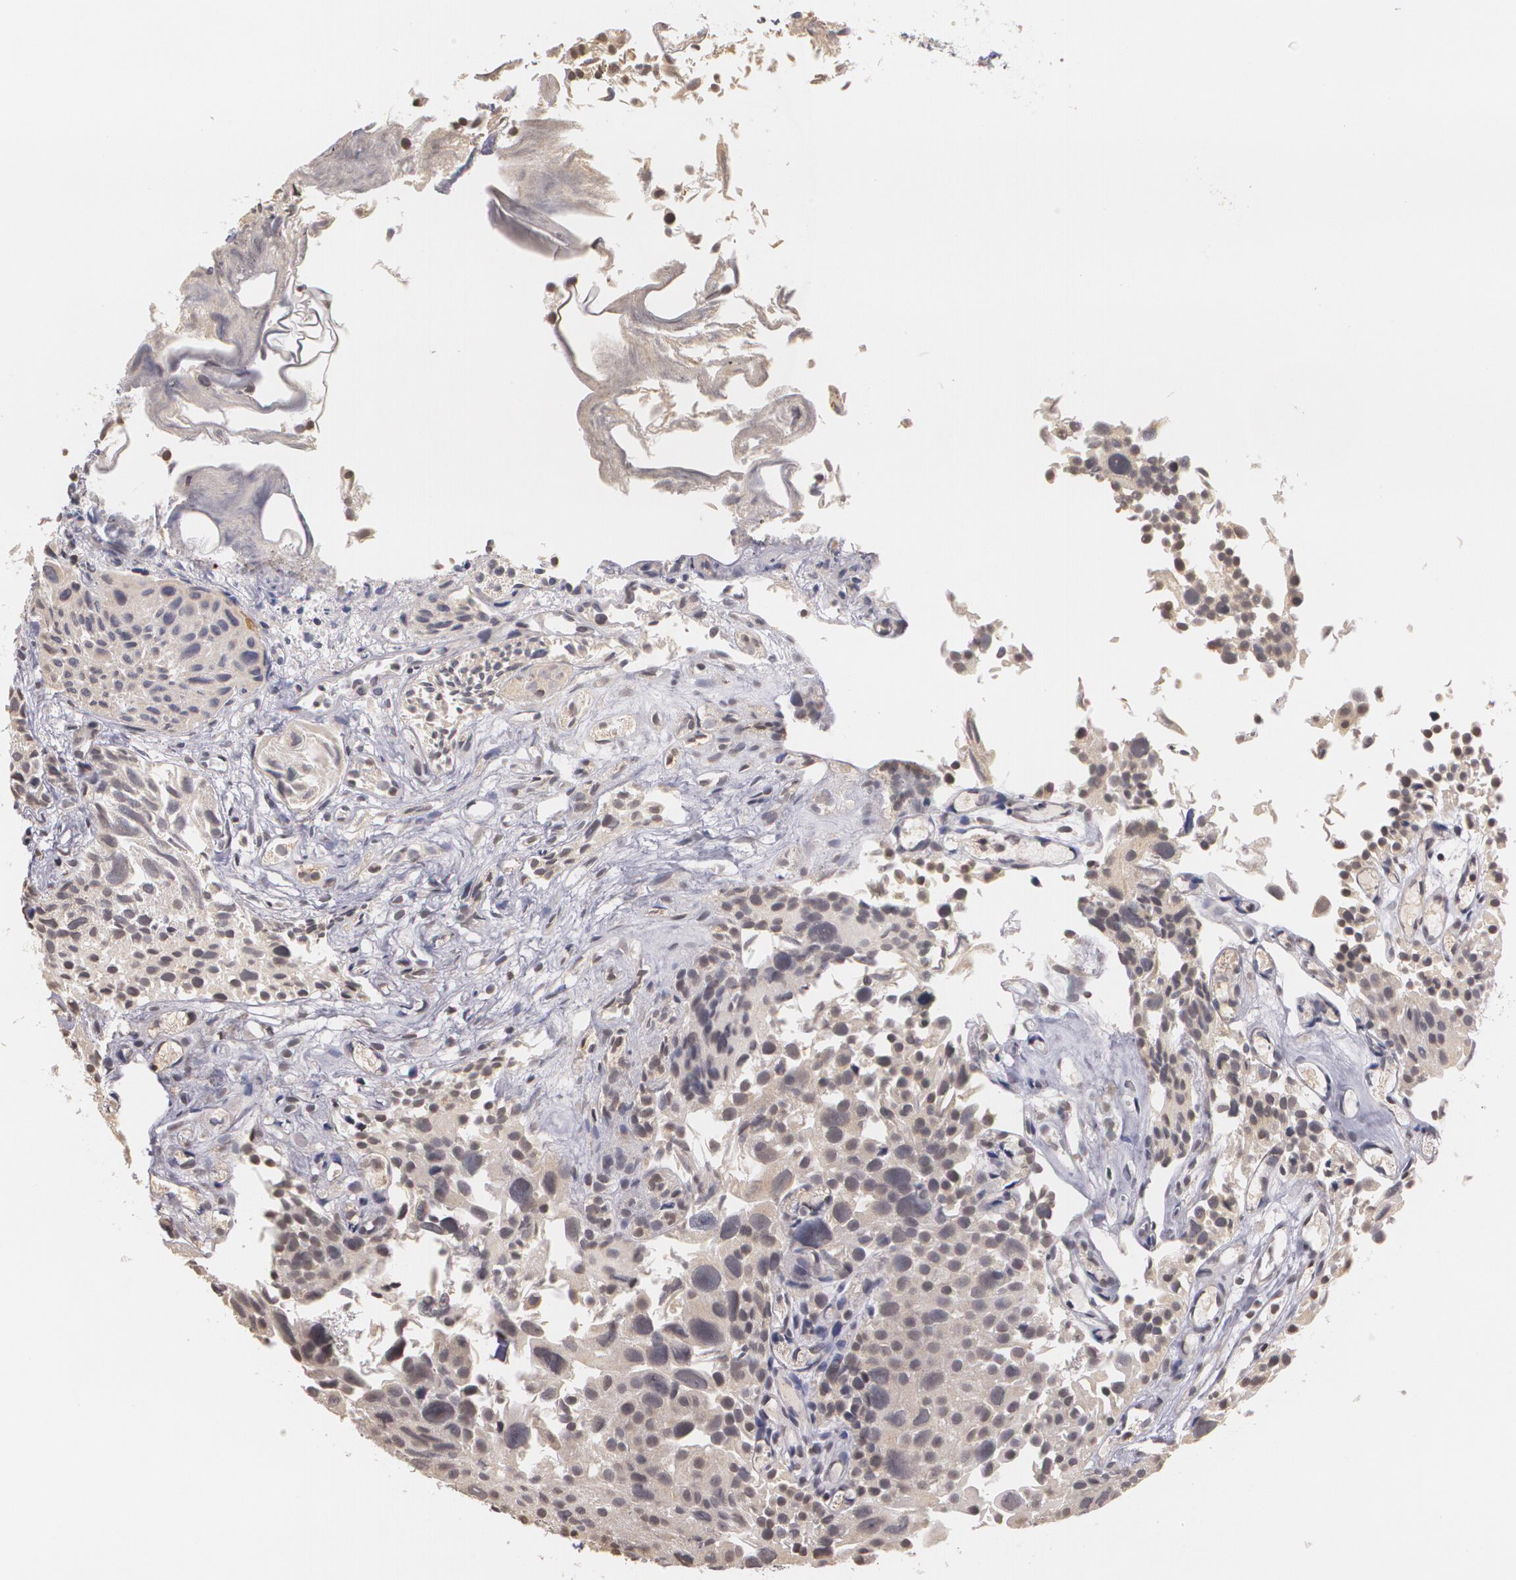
{"staining": {"intensity": "negative", "quantity": "none", "location": "none"}, "tissue": "urothelial cancer", "cell_type": "Tumor cells", "image_type": "cancer", "snomed": [{"axis": "morphology", "description": "Urothelial carcinoma, High grade"}, {"axis": "topography", "description": "Urinary bladder"}], "caption": "There is no significant staining in tumor cells of high-grade urothelial carcinoma.", "gene": "THRB", "patient": {"sex": "female", "age": 78}}